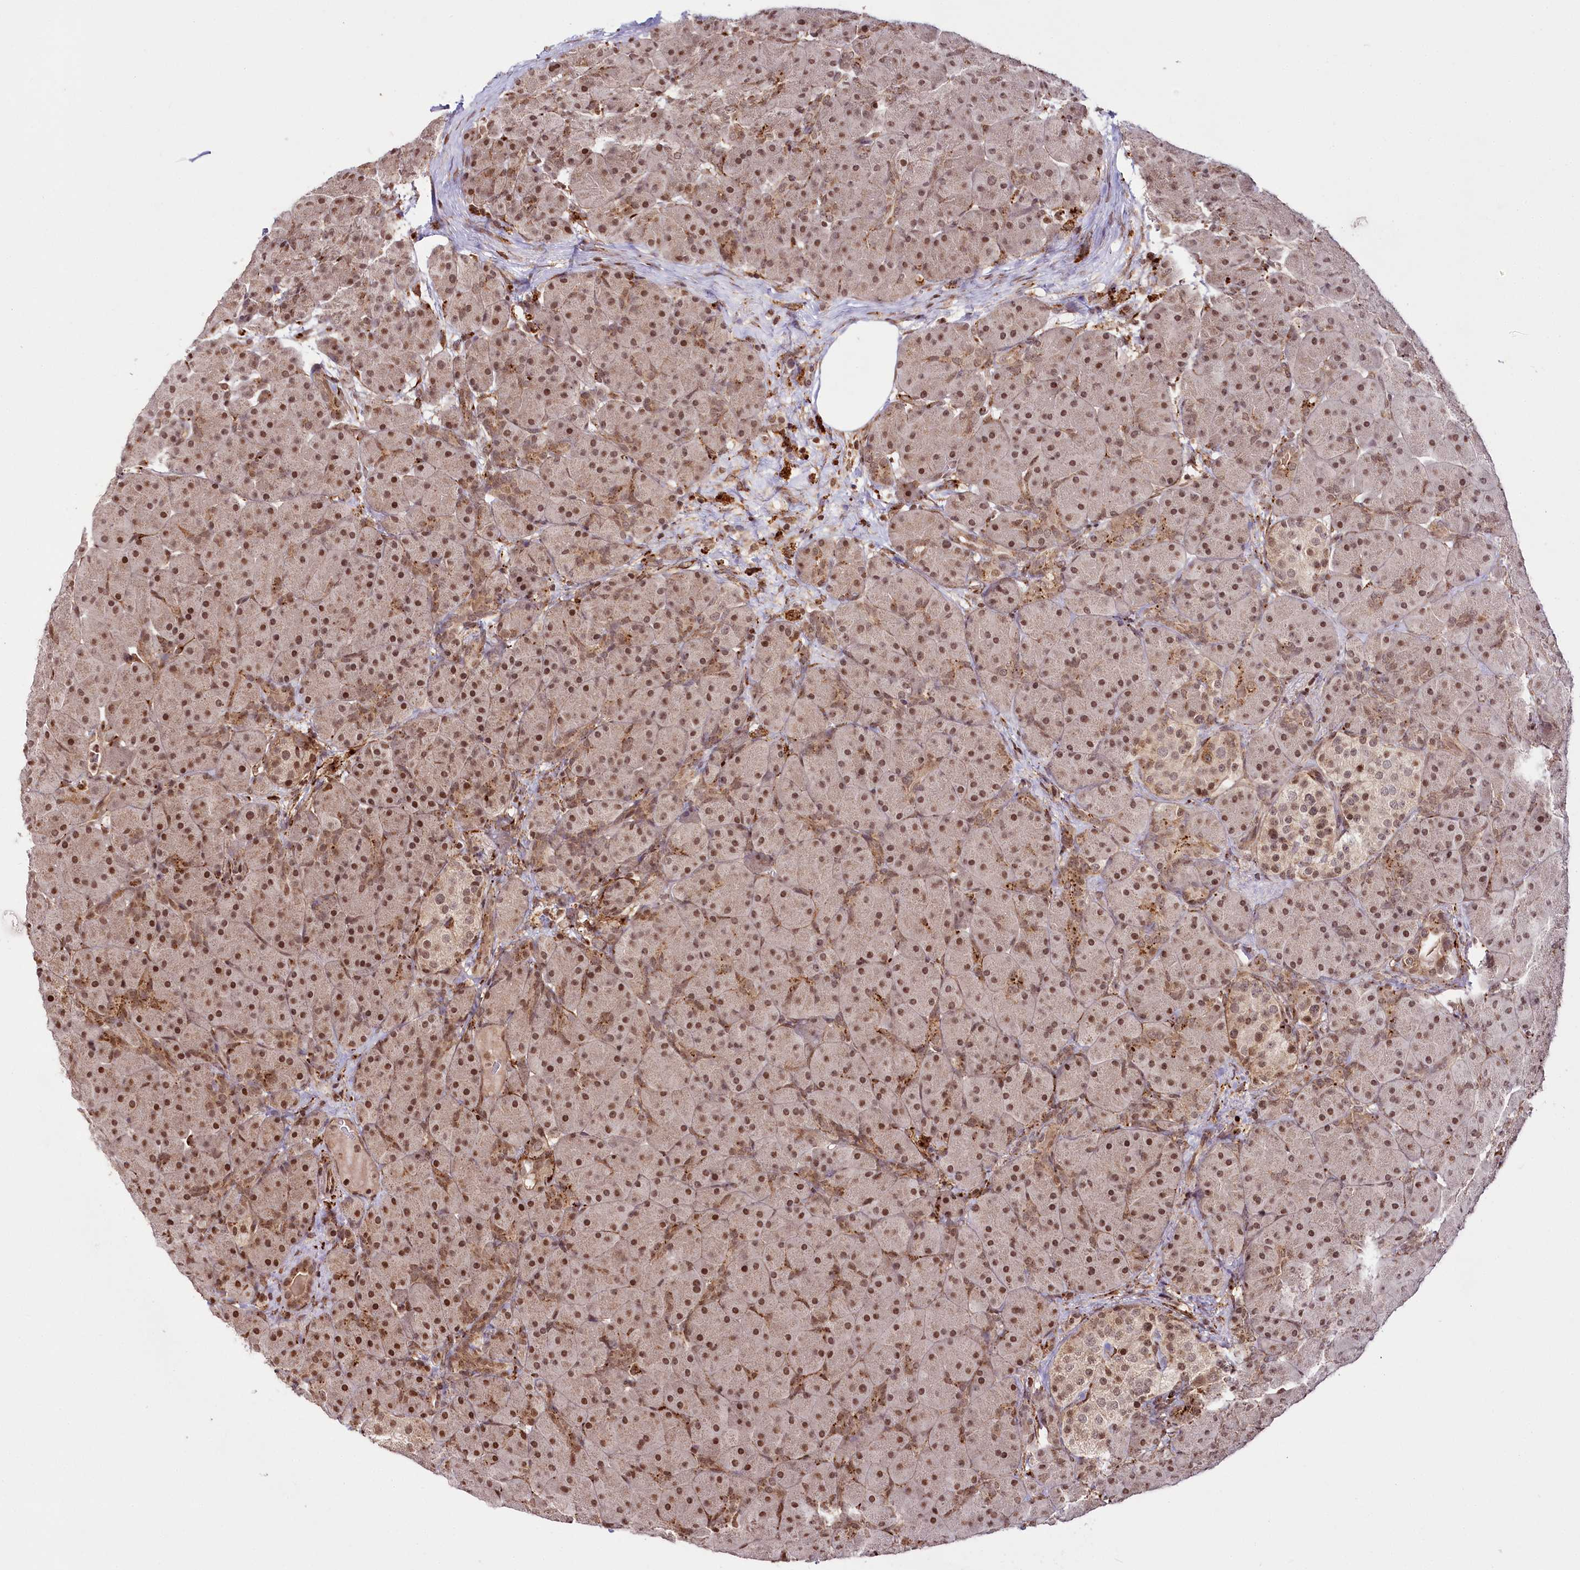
{"staining": {"intensity": "moderate", "quantity": ">75%", "location": "nuclear"}, "tissue": "pancreas", "cell_type": "Exocrine glandular cells", "image_type": "normal", "snomed": [{"axis": "morphology", "description": "Normal tissue, NOS"}, {"axis": "topography", "description": "Pancreas"}], "caption": "Immunohistochemical staining of benign human pancreas demonstrates moderate nuclear protein expression in approximately >75% of exocrine glandular cells.", "gene": "HOXC8", "patient": {"sex": "male", "age": 66}}